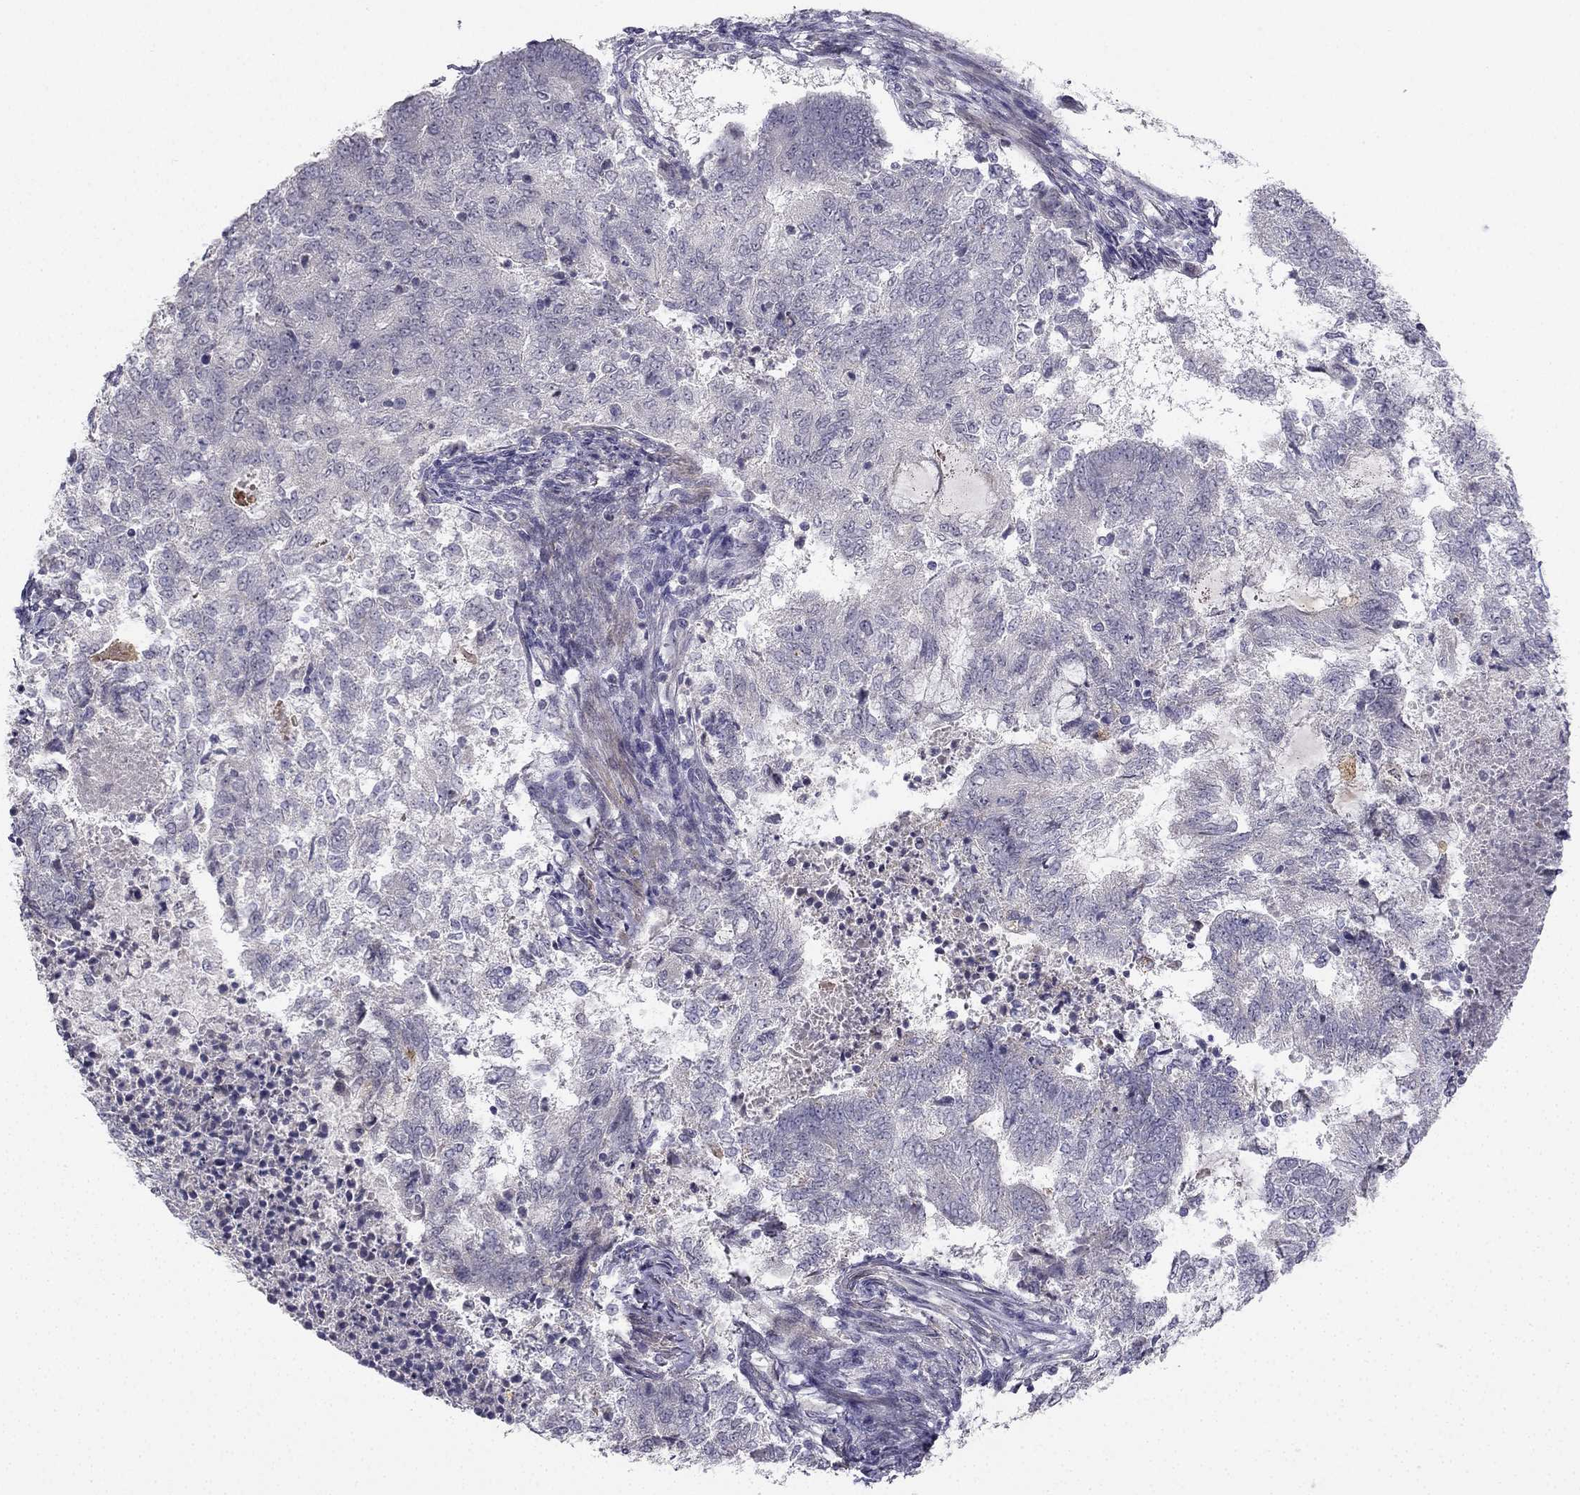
{"staining": {"intensity": "negative", "quantity": "none", "location": "none"}, "tissue": "endometrial cancer", "cell_type": "Tumor cells", "image_type": "cancer", "snomed": [{"axis": "morphology", "description": "Adenocarcinoma, NOS"}, {"axis": "topography", "description": "Endometrium"}], "caption": "The micrograph displays no staining of tumor cells in endometrial cancer.", "gene": "CHST8", "patient": {"sex": "female", "age": 65}}